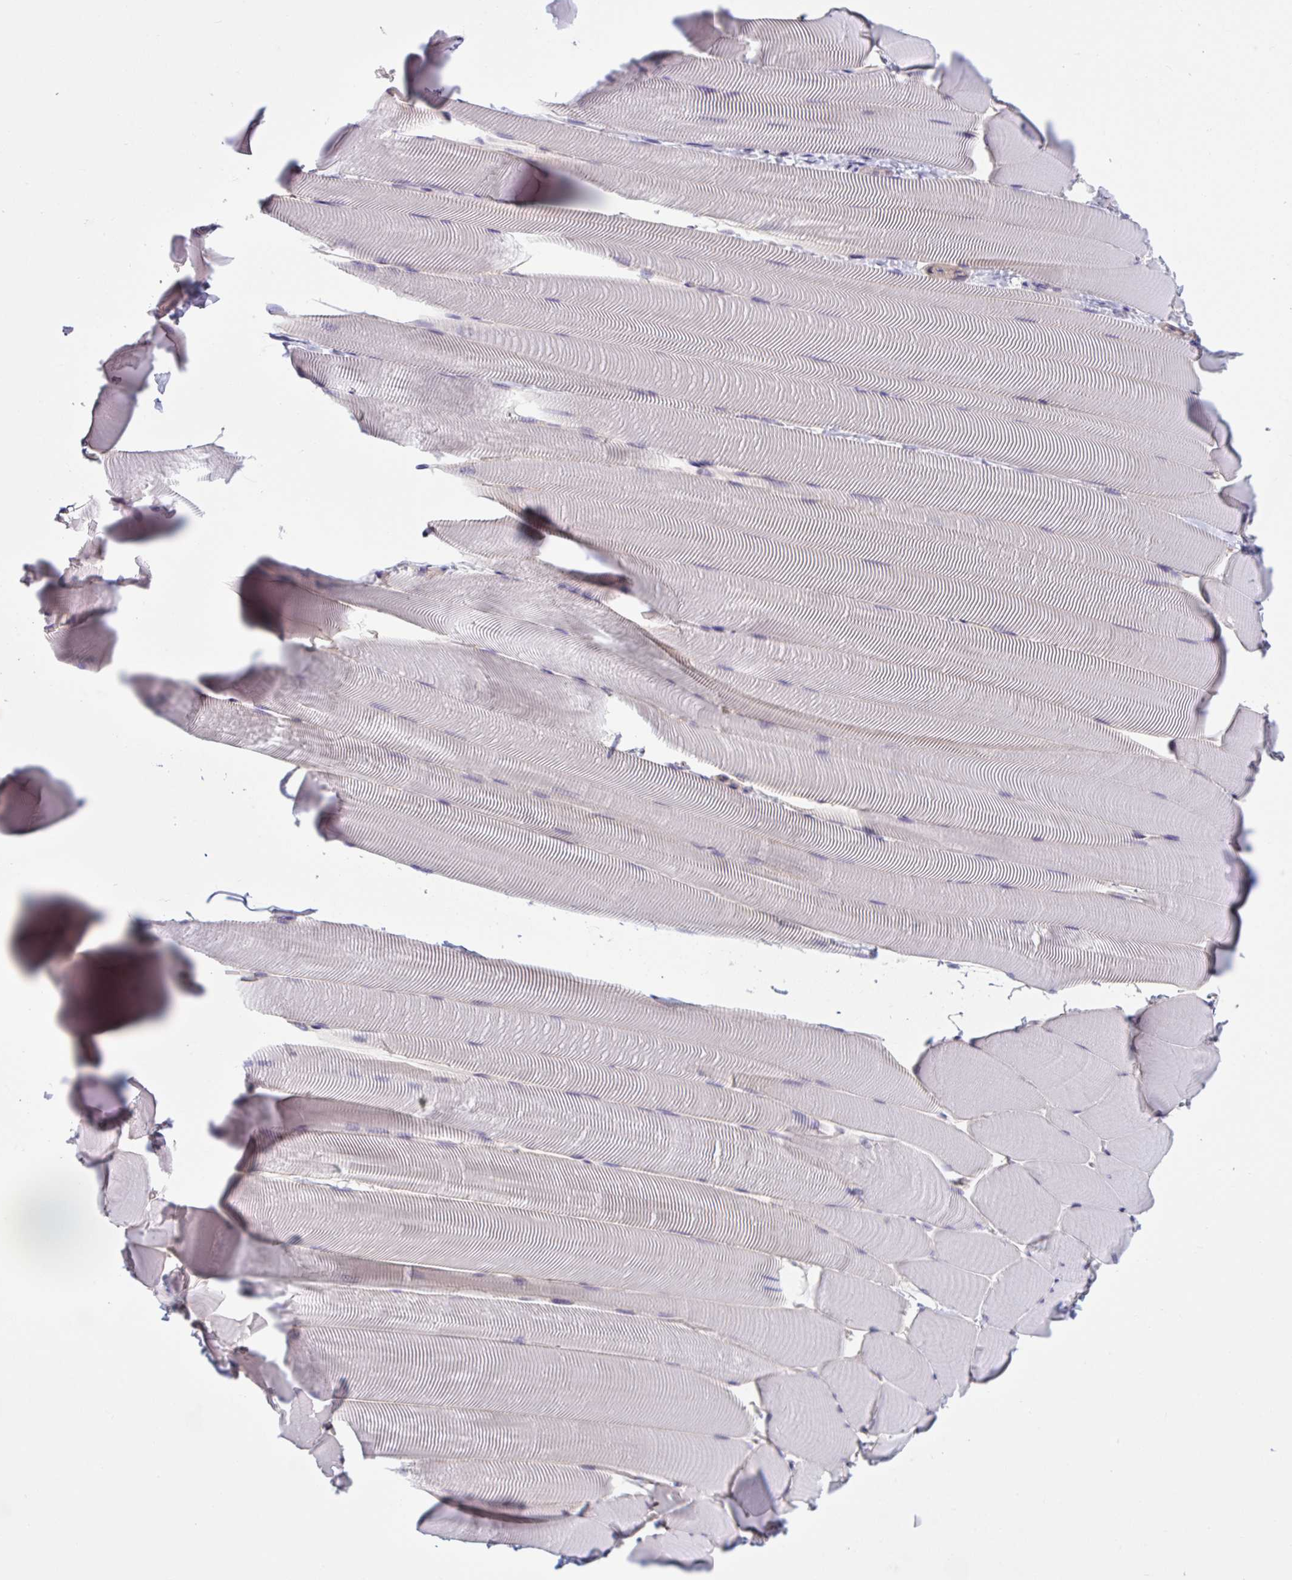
{"staining": {"intensity": "negative", "quantity": "none", "location": "none"}, "tissue": "skeletal muscle", "cell_type": "Myocytes", "image_type": "normal", "snomed": [{"axis": "morphology", "description": "Normal tissue, NOS"}, {"axis": "topography", "description": "Skeletal muscle"}], "caption": "Immunohistochemistry of unremarkable skeletal muscle exhibits no expression in myocytes.", "gene": "TTC7B", "patient": {"sex": "male", "age": 25}}